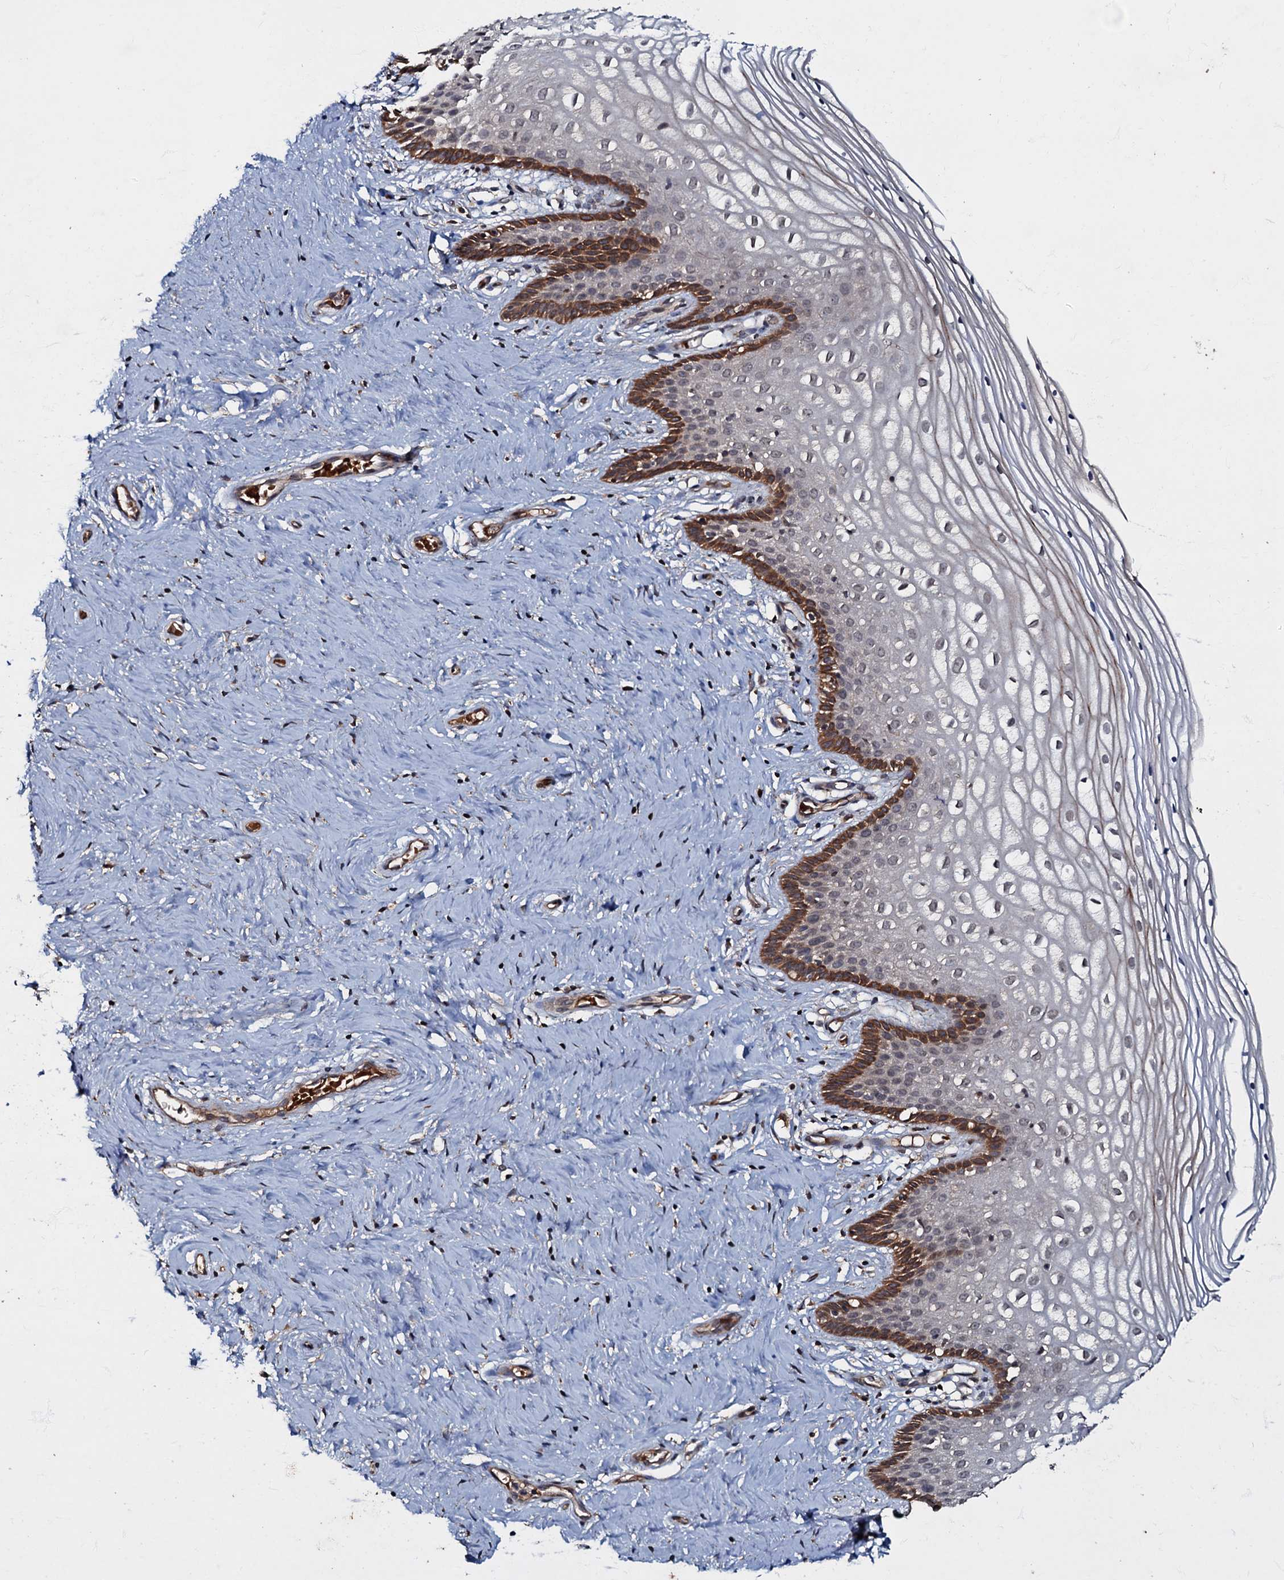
{"staining": {"intensity": "moderate", "quantity": "25%-75%", "location": "cytoplasmic/membranous,nuclear"}, "tissue": "cervix", "cell_type": "Glandular cells", "image_type": "normal", "snomed": [{"axis": "morphology", "description": "Normal tissue, NOS"}, {"axis": "topography", "description": "Cervix"}], "caption": "Immunohistochemistry (IHC) staining of normal cervix, which displays medium levels of moderate cytoplasmic/membranous,nuclear expression in approximately 25%-75% of glandular cells indicating moderate cytoplasmic/membranous,nuclear protein staining. The staining was performed using DAB (3,3'-diaminobenzidine) (brown) for protein detection and nuclei were counterstained in hematoxylin (blue).", "gene": "MANSC4", "patient": {"sex": "female", "age": 33}}